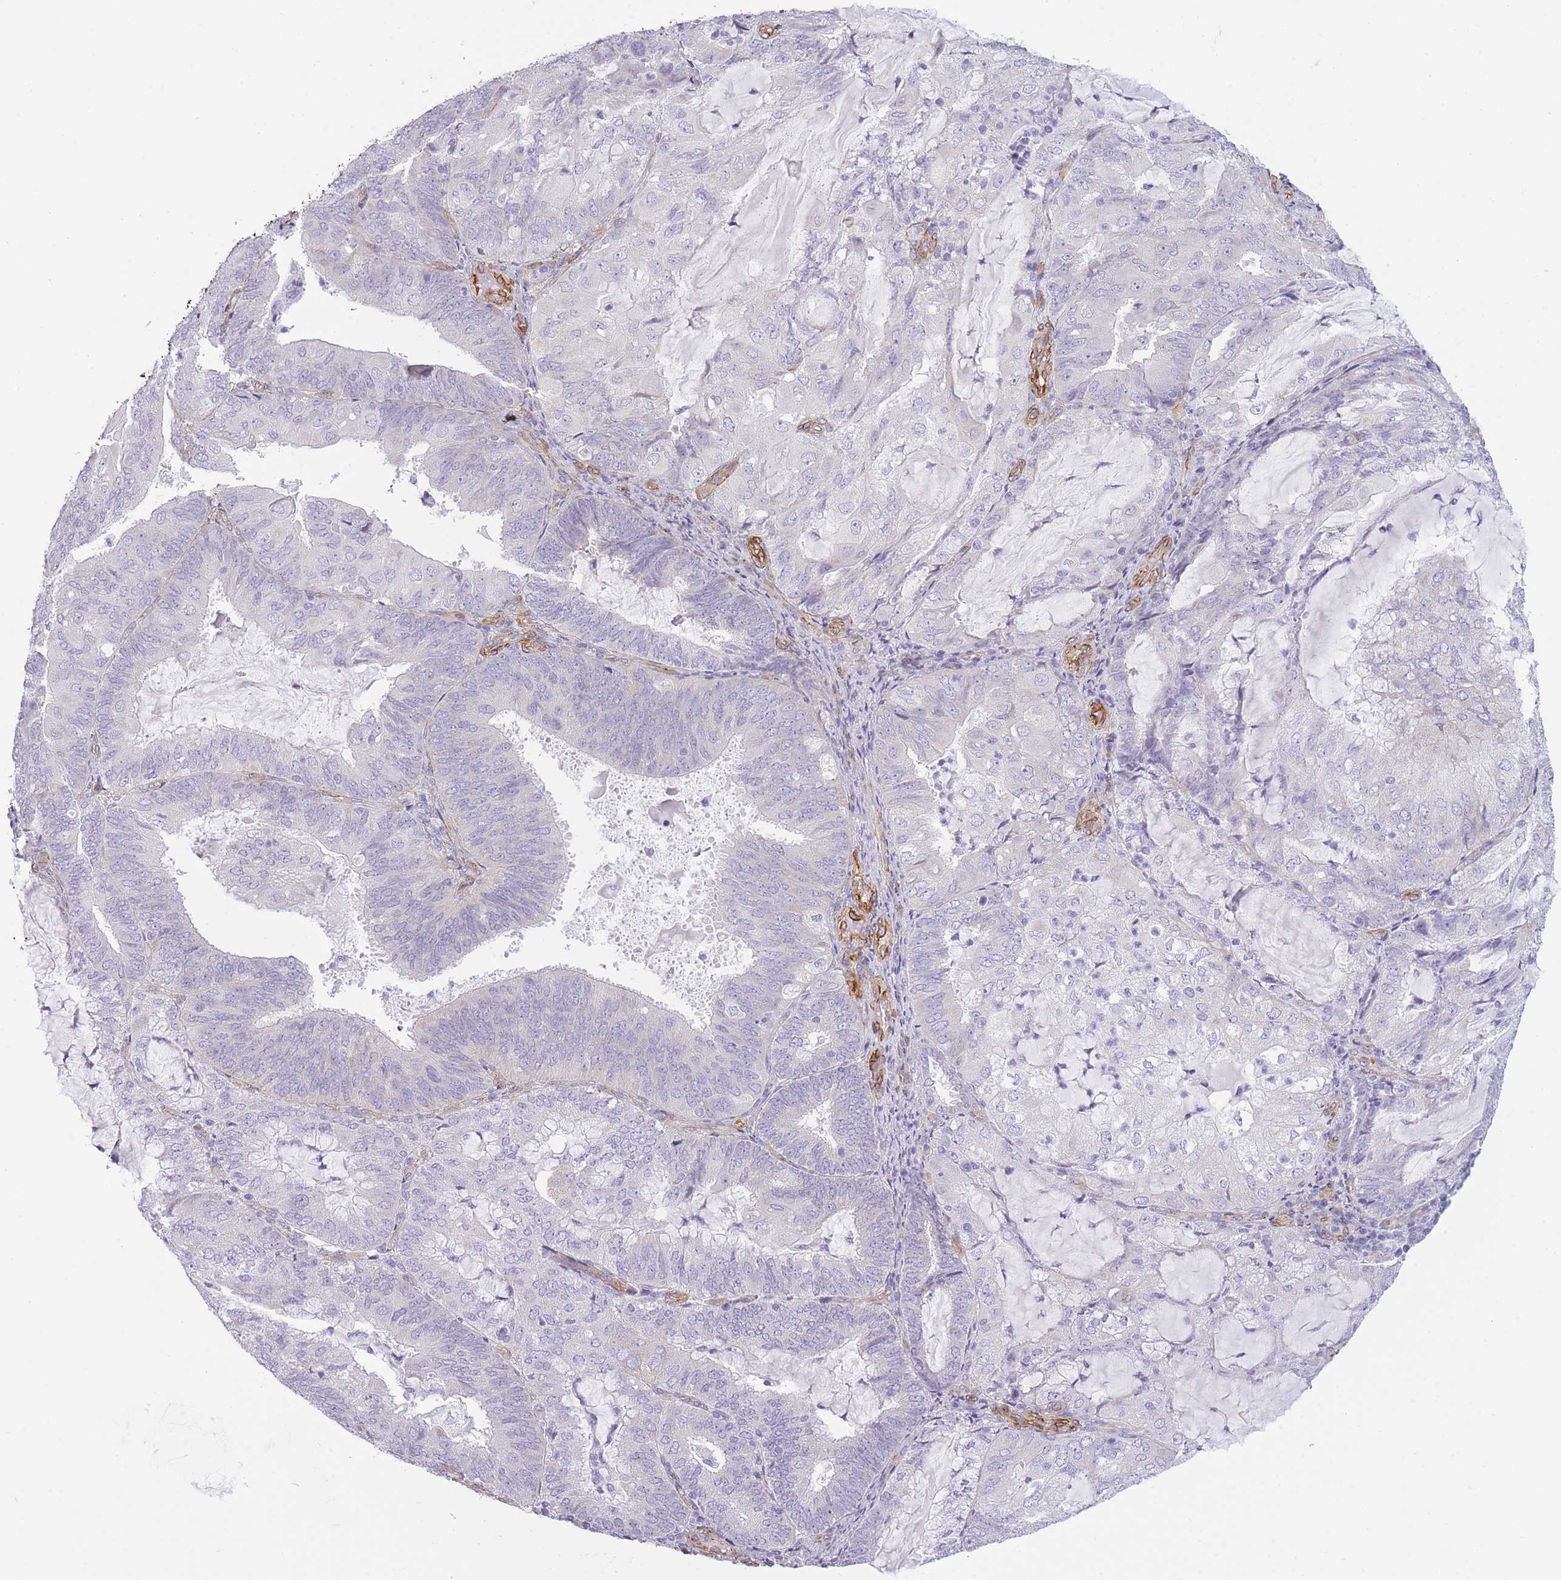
{"staining": {"intensity": "negative", "quantity": "none", "location": "none"}, "tissue": "endometrial cancer", "cell_type": "Tumor cells", "image_type": "cancer", "snomed": [{"axis": "morphology", "description": "Adenocarcinoma, NOS"}, {"axis": "topography", "description": "Endometrium"}], "caption": "High power microscopy histopathology image of an immunohistochemistry micrograph of endometrial cancer (adenocarcinoma), revealing no significant expression in tumor cells.", "gene": "OR6B3", "patient": {"sex": "female", "age": 81}}